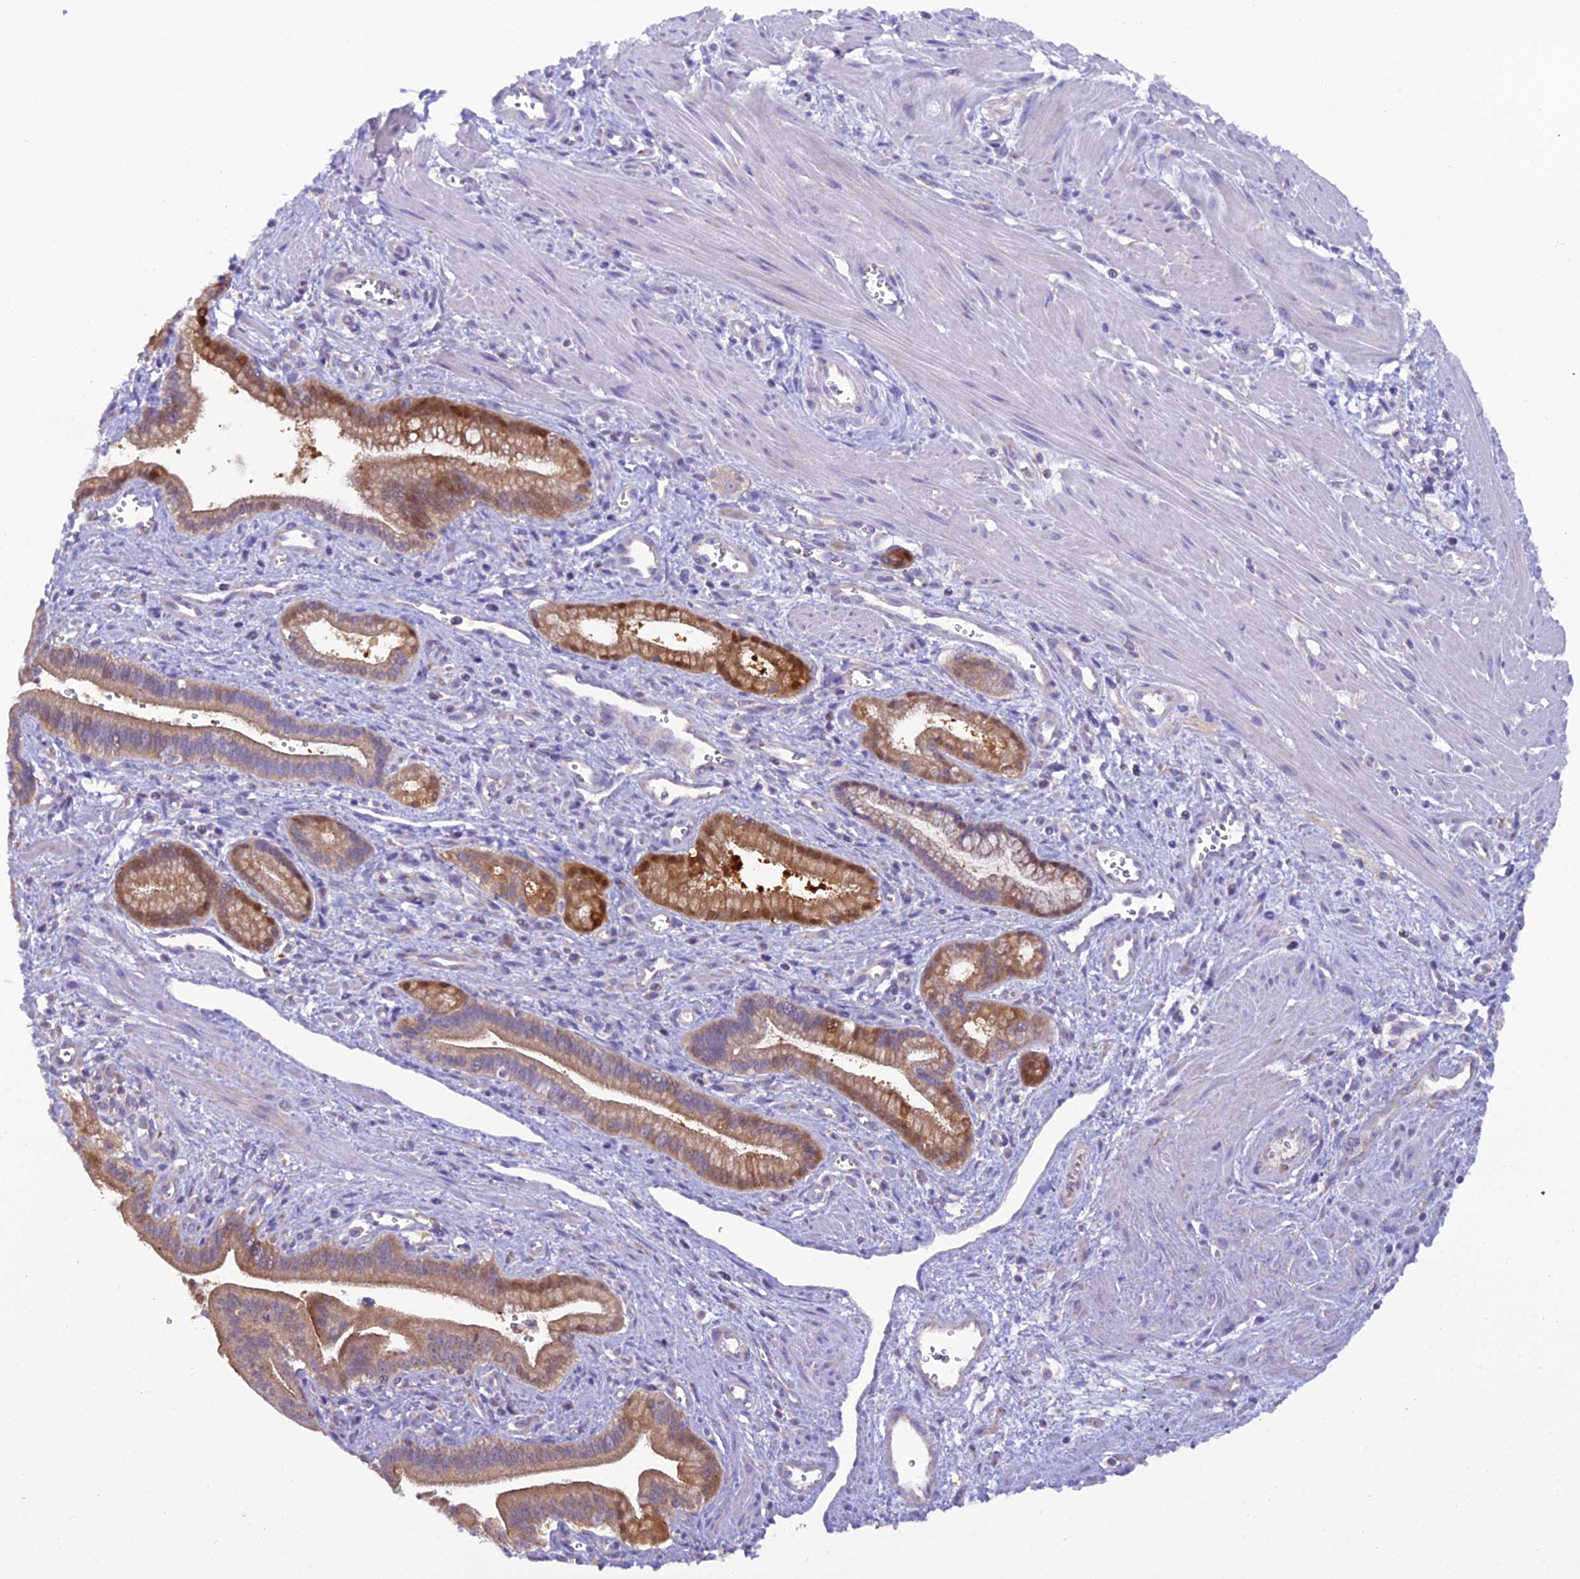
{"staining": {"intensity": "moderate", "quantity": ">75%", "location": "cytoplasmic/membranous"}, "tissue": "pancreatic cancer", "cell_type": "Tumor cells", "image_type": "cancer", "snomed": [{"axis": "morphology", "description": "Adenocarcinoma, NOS"}, {"axis": "topography", "description": "Pancreas"}], "caption": "Protein expression analysis of human pancreatic cancer reveals moderate cytoplasmic/membranous staining in approximately >75% of tumor cells.", "gene": "GPD1", "patient": {"sex": "male", "age": 78}}